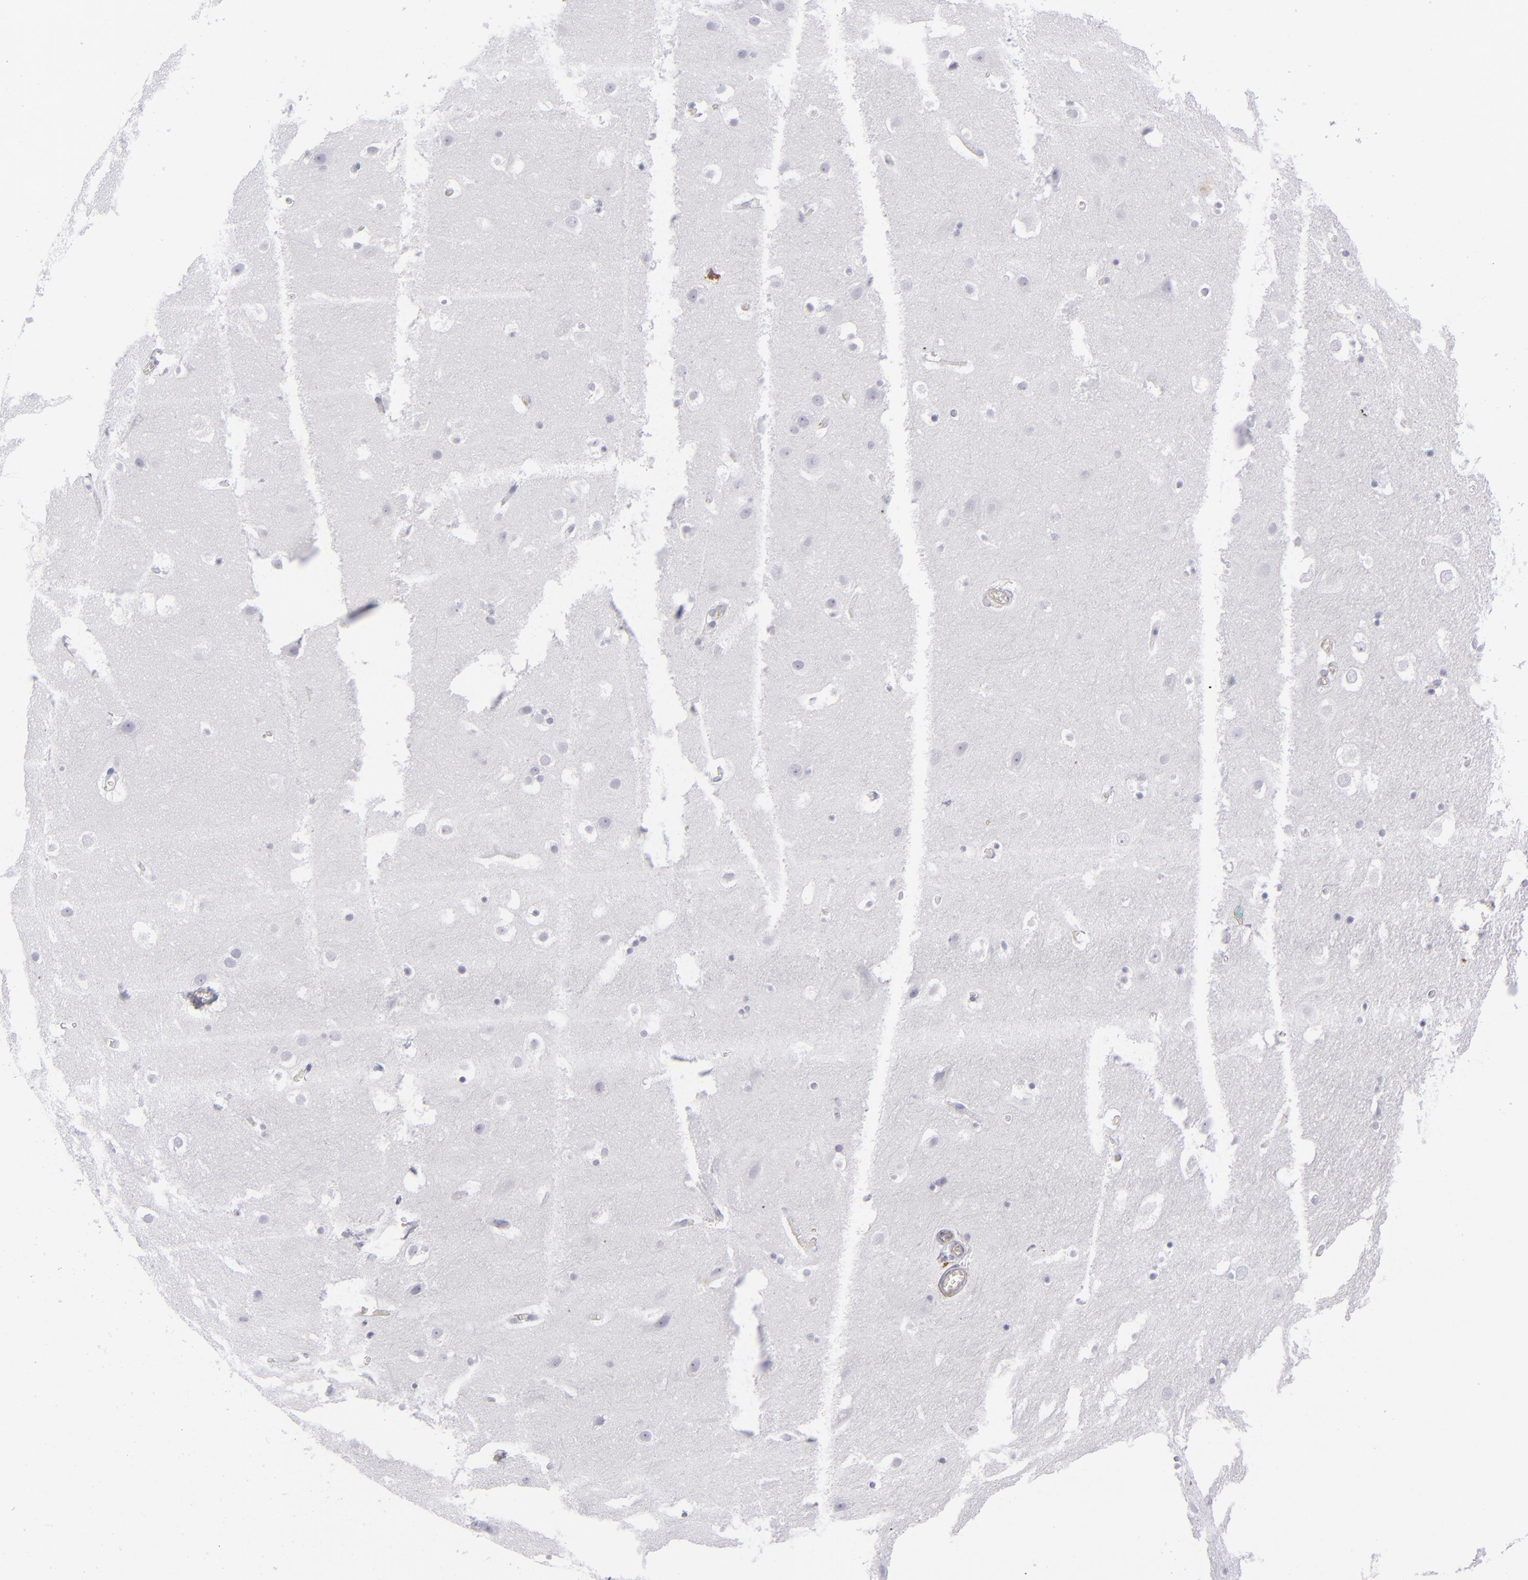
{"staining": {"intensity": "negative", "quantity": "none", "location": "none"}, "tissue": "hippocampus", "cell_type": "Glial cells", "image_type": "normal", "snomed": [{"axis": "morphology", "description": "Normal tissue, NOS"}, {"axis": "topography", "description": "Hippocampus"}], "caption": "High magnification brightfield microscopy of normal hippocampus stained with DAB (brown) and counterstained with hematoxylin (blue): glial cells show no significant positivity. (Immunohistochemistry (ihc), brightfield microscopy, high magnification).", "gene": "ITGB4", "patient": {"sex": "male", "age": 45}}